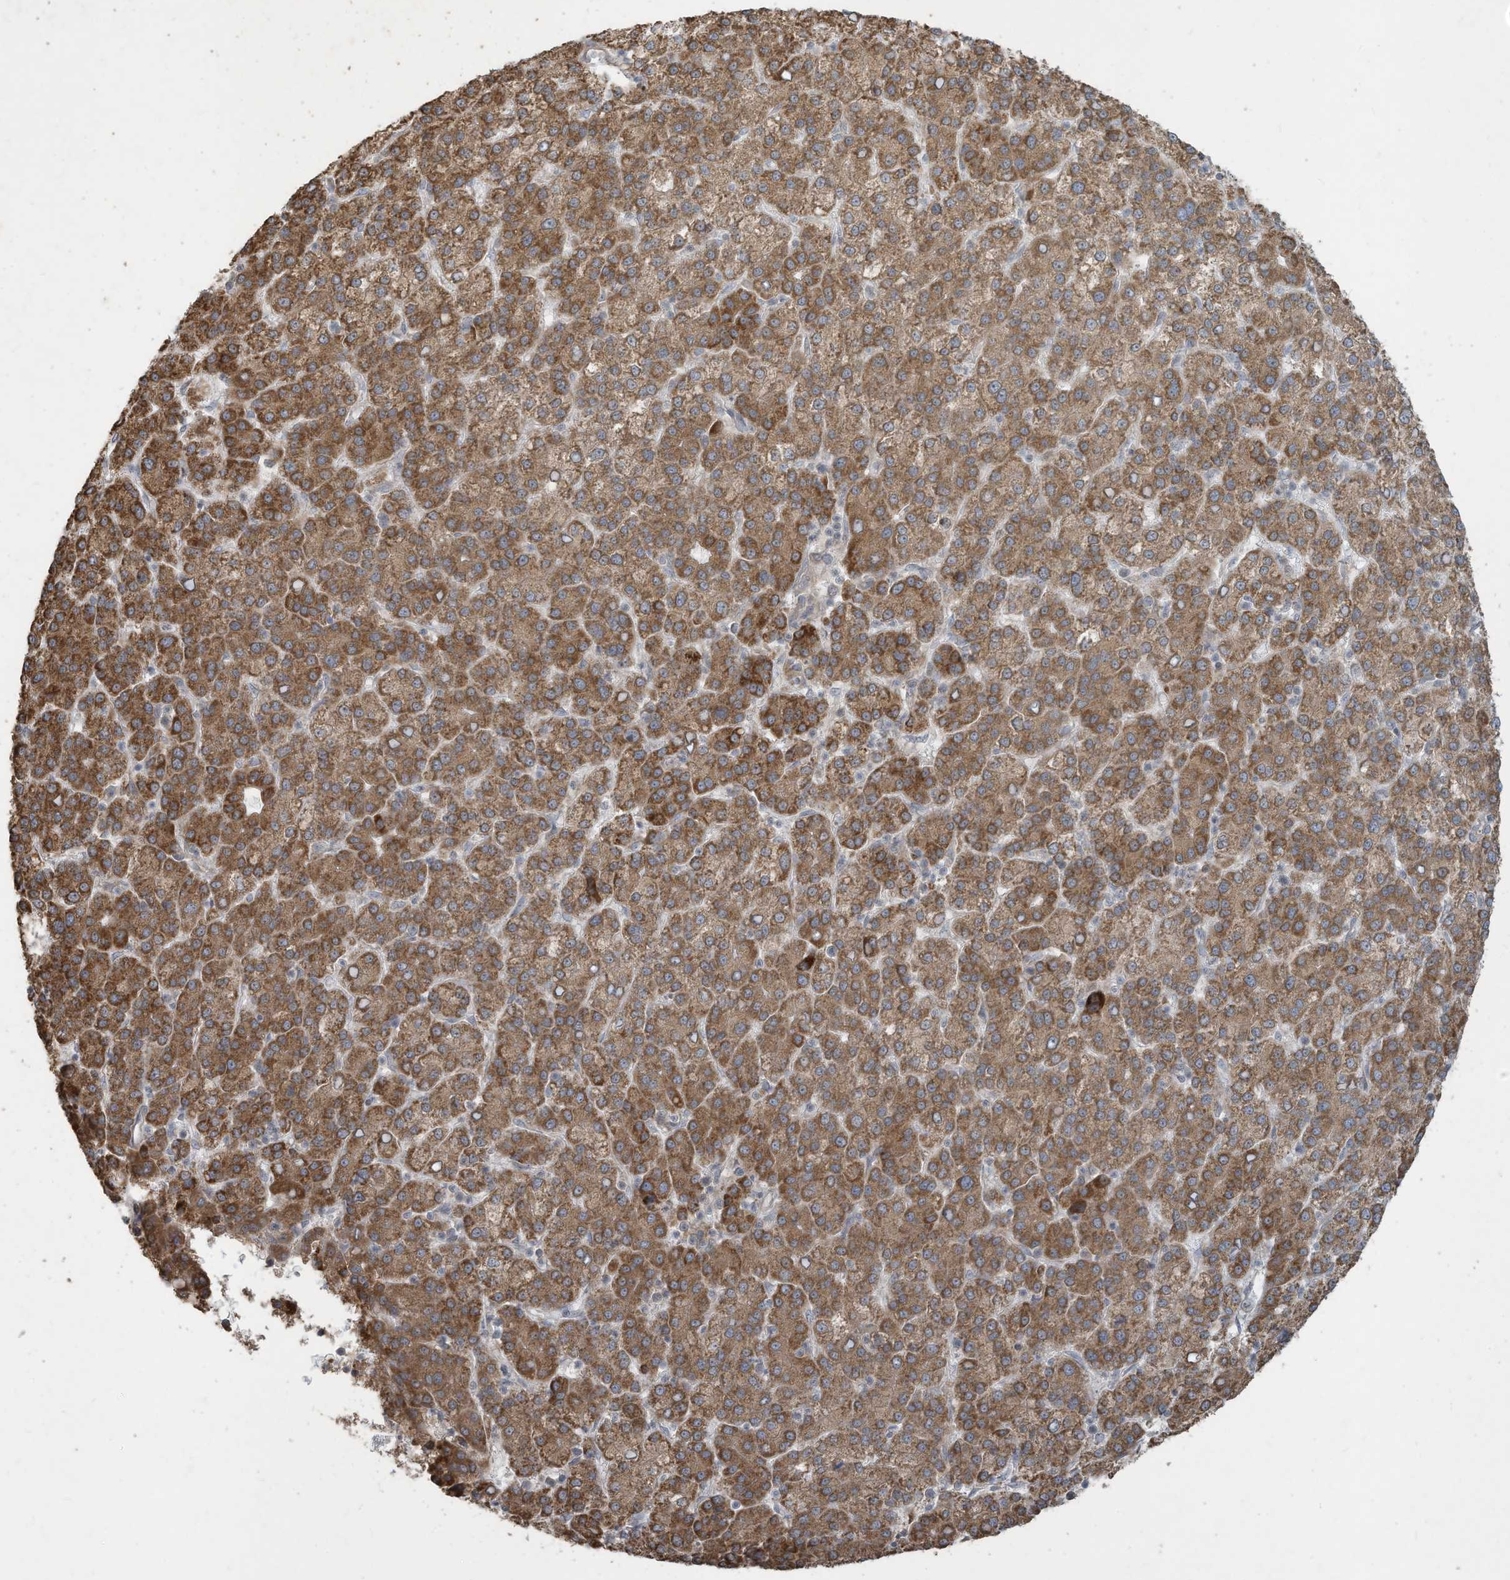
{"staining": {"intensity": "moderate", "quantity": ">75%", "location": "cytoplasmic/membranous"}, "tissue": "liver cancer", "cell_type": "Tumor cells", "image_type": "cancer", "snomed": [{"axis": "morphology", "description": "Carcinoma, Hepatocellular, NOS"}, {"axis": "topography", "description": "Liver"}], "caption": "This histopathology image reveals liver cancer stained with immunohistochemistry (IHC) to label a protein in brown. The cytoplasmic/membranous of tumor cells show moderate positivity for the protein. Nuclei are counter-stained blue.", "gene": "MAGIX", "patient": {"sex": "female", "age": 58}}